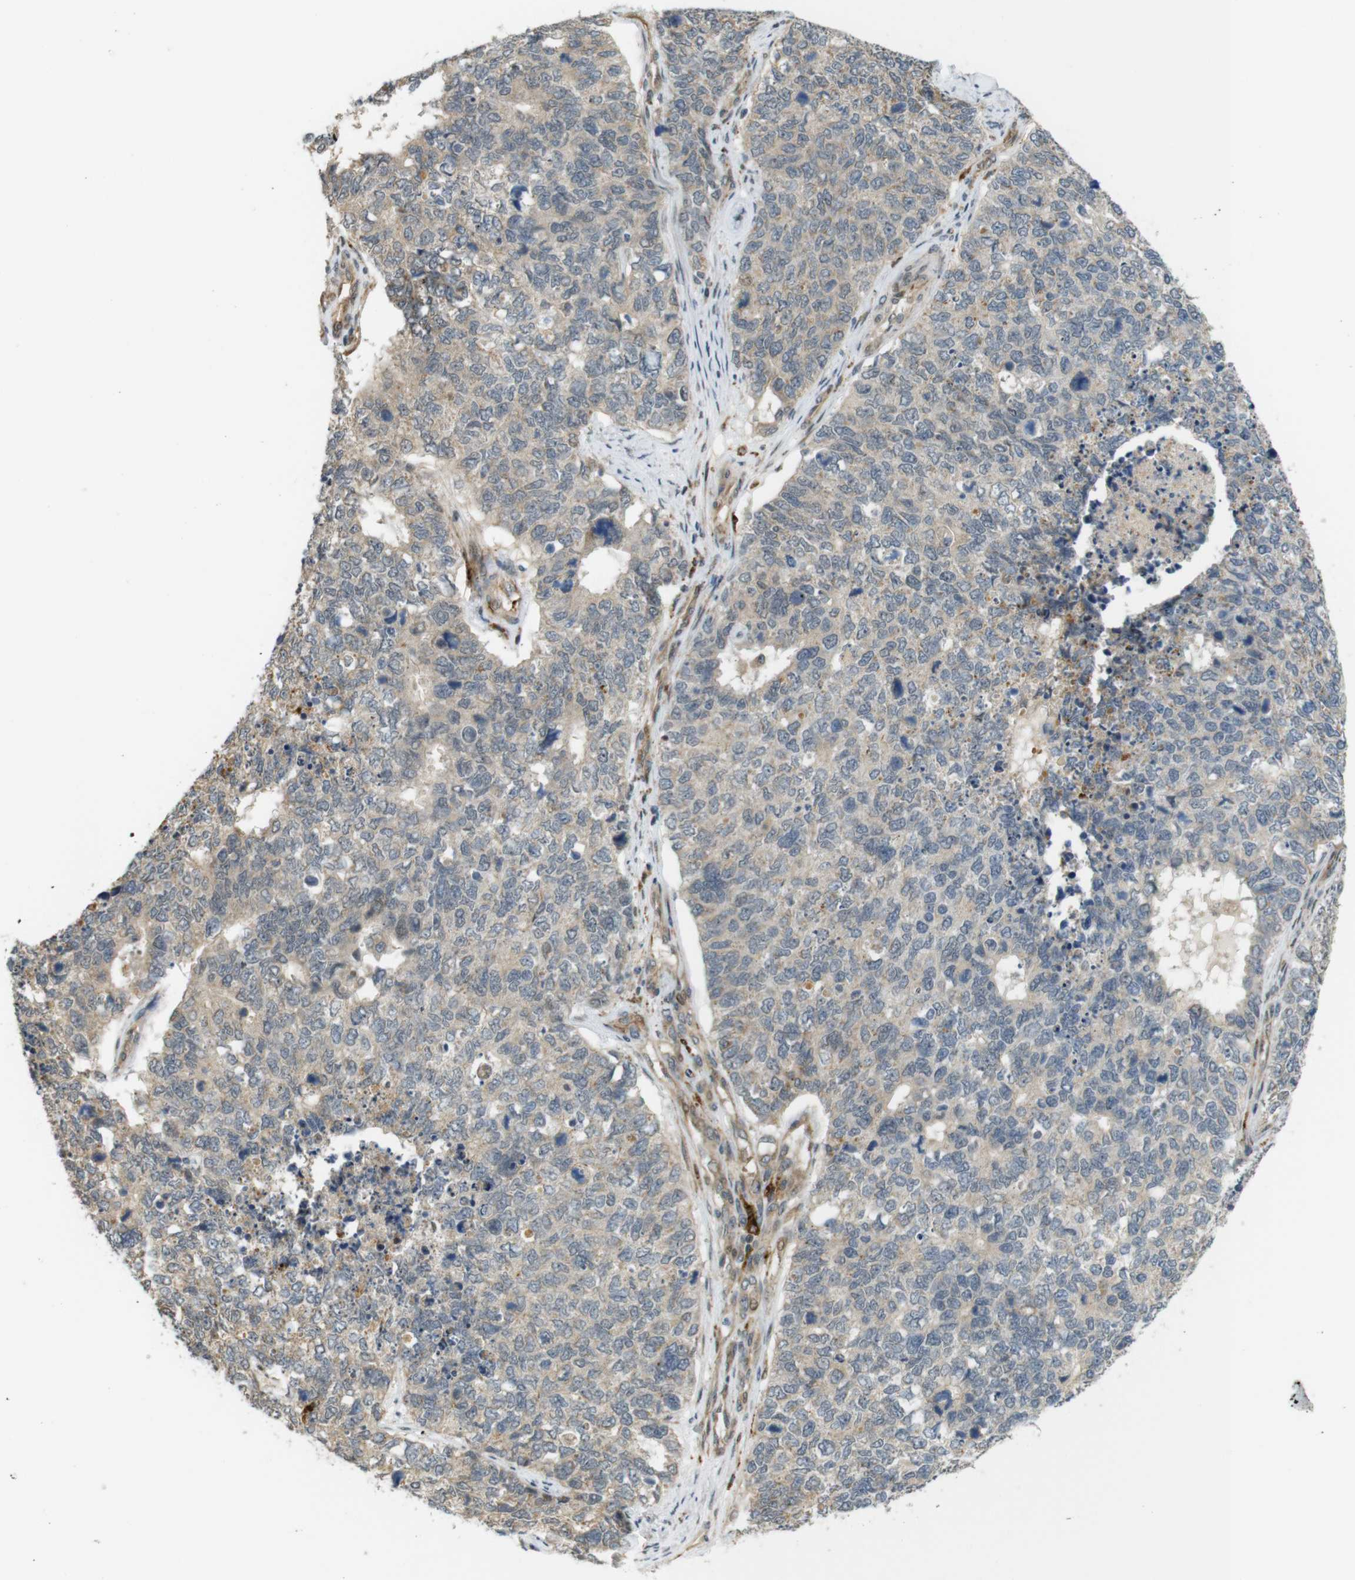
{"staining": {"intensity": "weak", "quantity": "25%-75%", "location": "cytoplasmic/membranous"}, "tissue": "cervical cancer", "cell_type": "Tumor cells", "image_type": "cancer", "snomed": [{"axis": "morphology", "description": "Squamous cell carcinoma, NOS"}, {"axis": "topography", "description": "Cervix"}], "caption": "Immunohistochemical staining of human squamous cell carcinoma (cervical) reveals low levels of weak cytoplasmic/membranous expression in about 25%-75% of tumor cells.", "gene": "TSPAN9", "patient": {"sex": "female", "age": 63}}